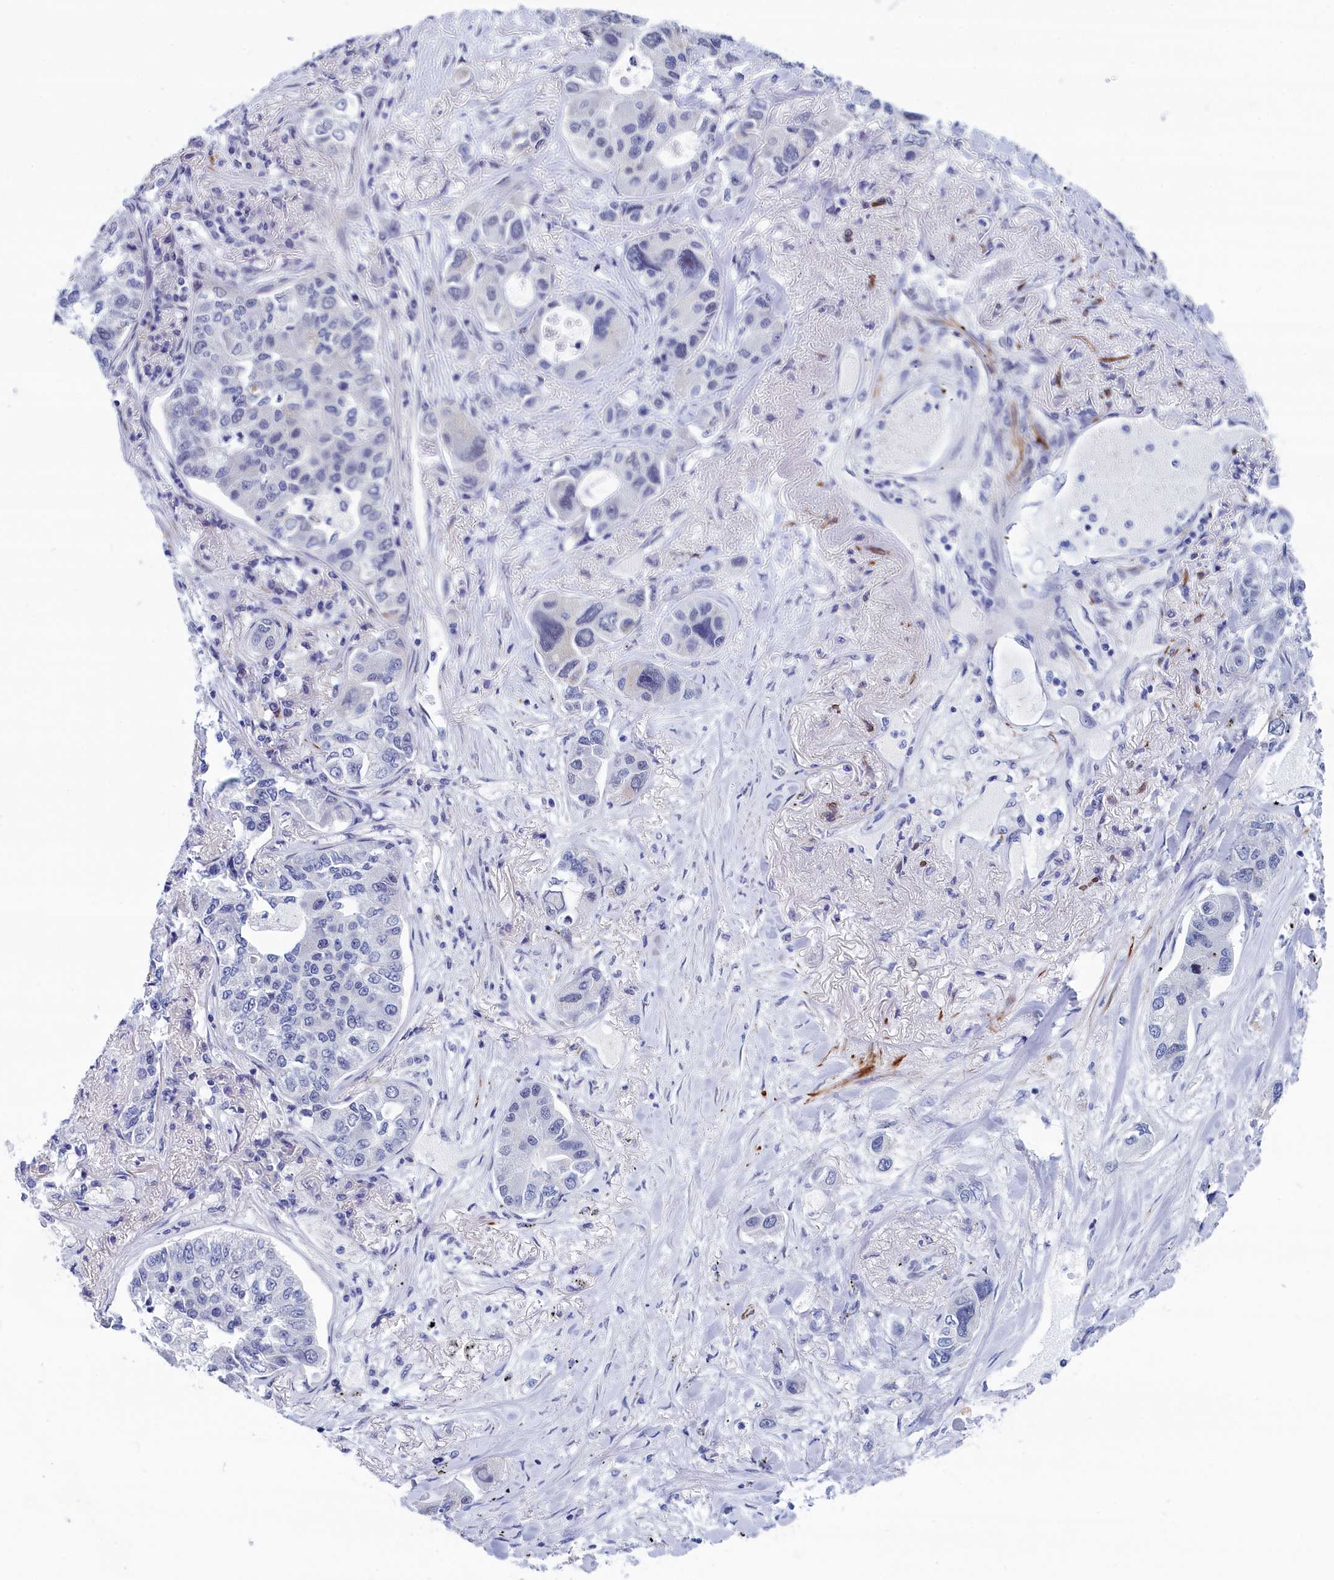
{"staining": {"intensity": "negative", "quantity": "none", "location": "none"}, "tissue": "lung cancer", "cell_type": "Tumor cells", "image_type": "cancer", "snomed": [{"axis": "morphology", "description": "Adenocarcinoma, NOS"}, {"axis": "topography", "description": "Lung"}], "caption": "The photomicrograph reveals no significant expression in tumor cells of lung cancer.", "gene": "WDR83", "patient": {"sex": "male", "age": 49}}